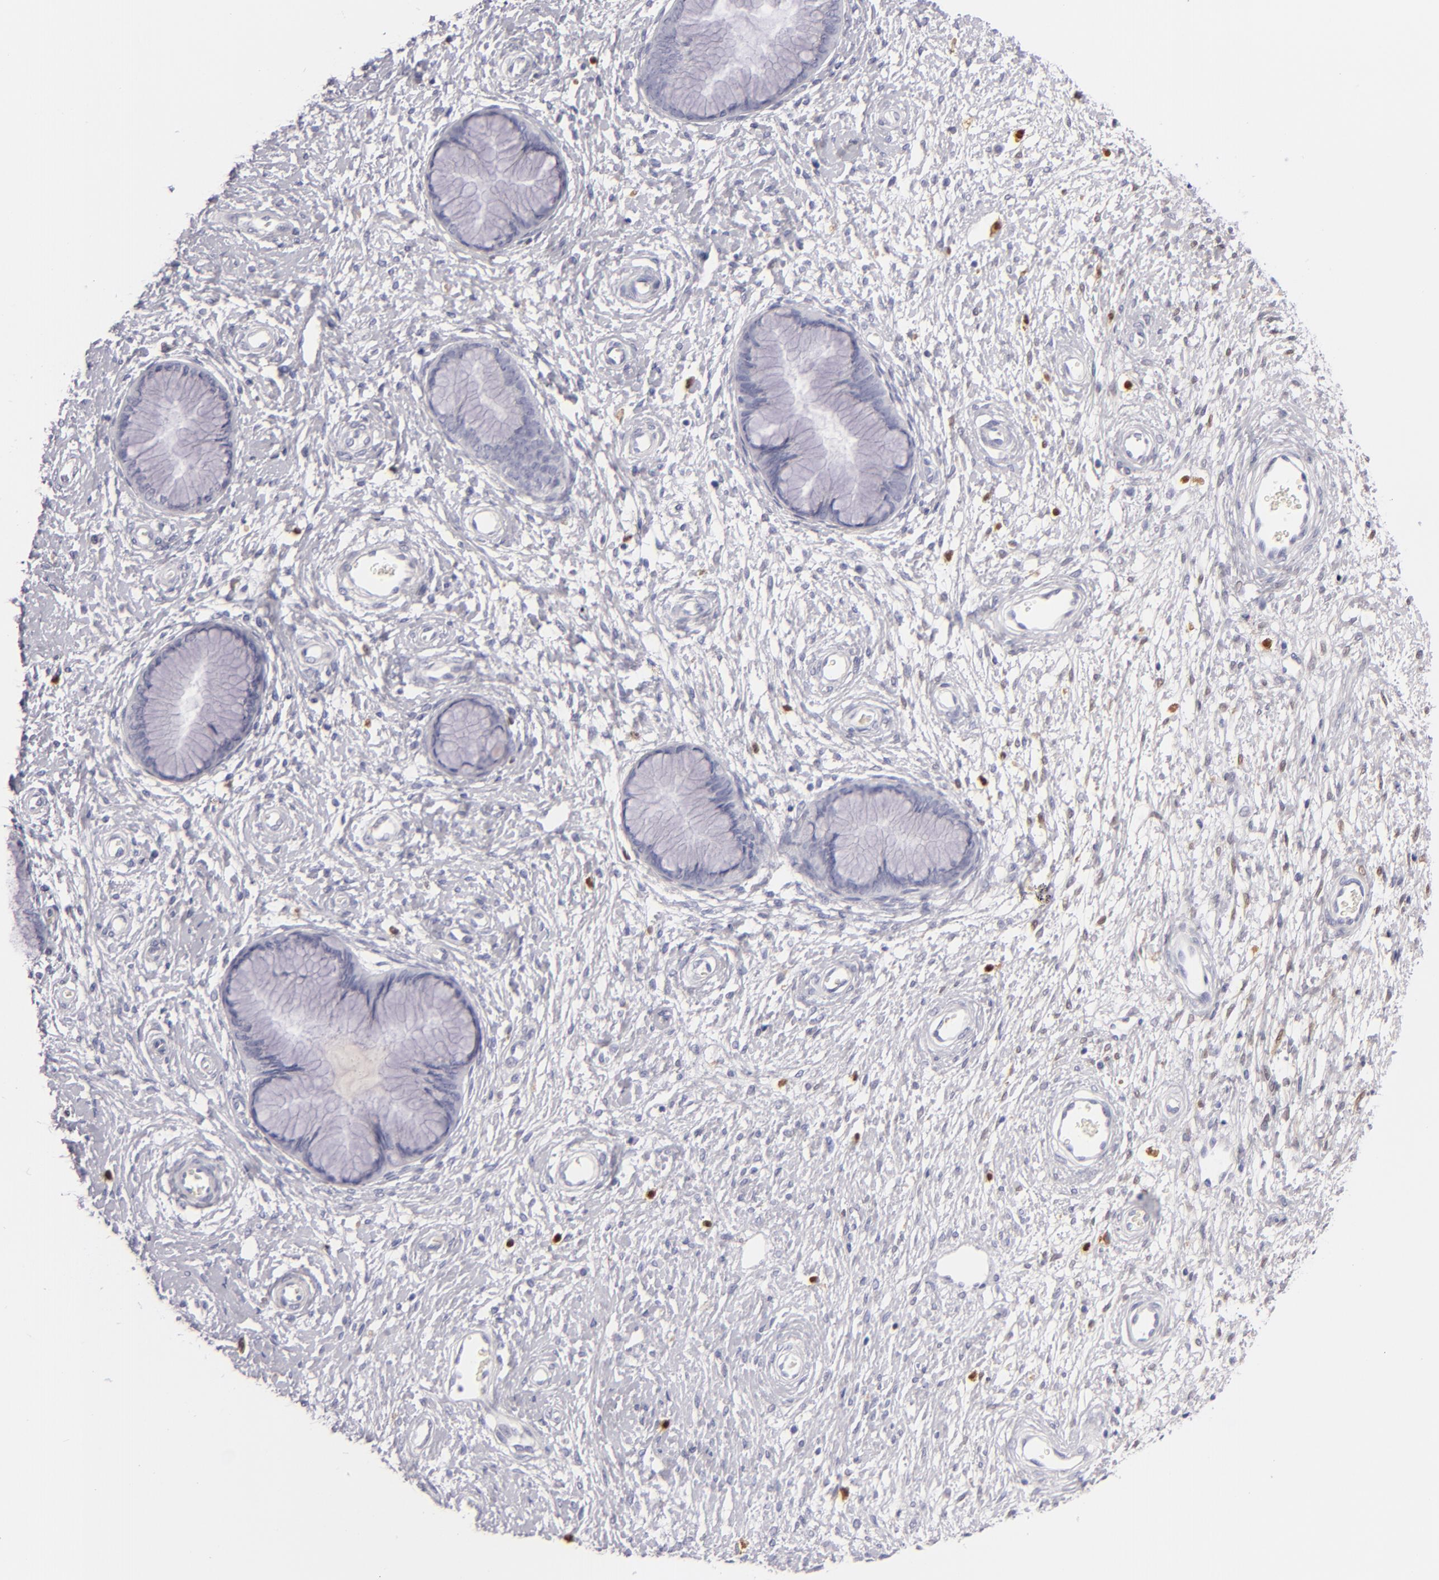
{"staining": {"intensity": "negative", "quantity": "none", "location": "none"}, "tissue": "cervix", "cell_type": "Glandular cells", "image_type": "normal", "snomed": [{"axis": "morphology", "description": "Normal tissue, NOS"}, {"axis": "topography", "description": "Cervix"}], "caption": "This image is of normal cervix stained with immunohistochemistry to label a protein in brown with the nuclei are counter-stained blue. There is no staining in glandular cells.", "gene": "F13A1", "patient": {"sex": "female", "age": 55}}